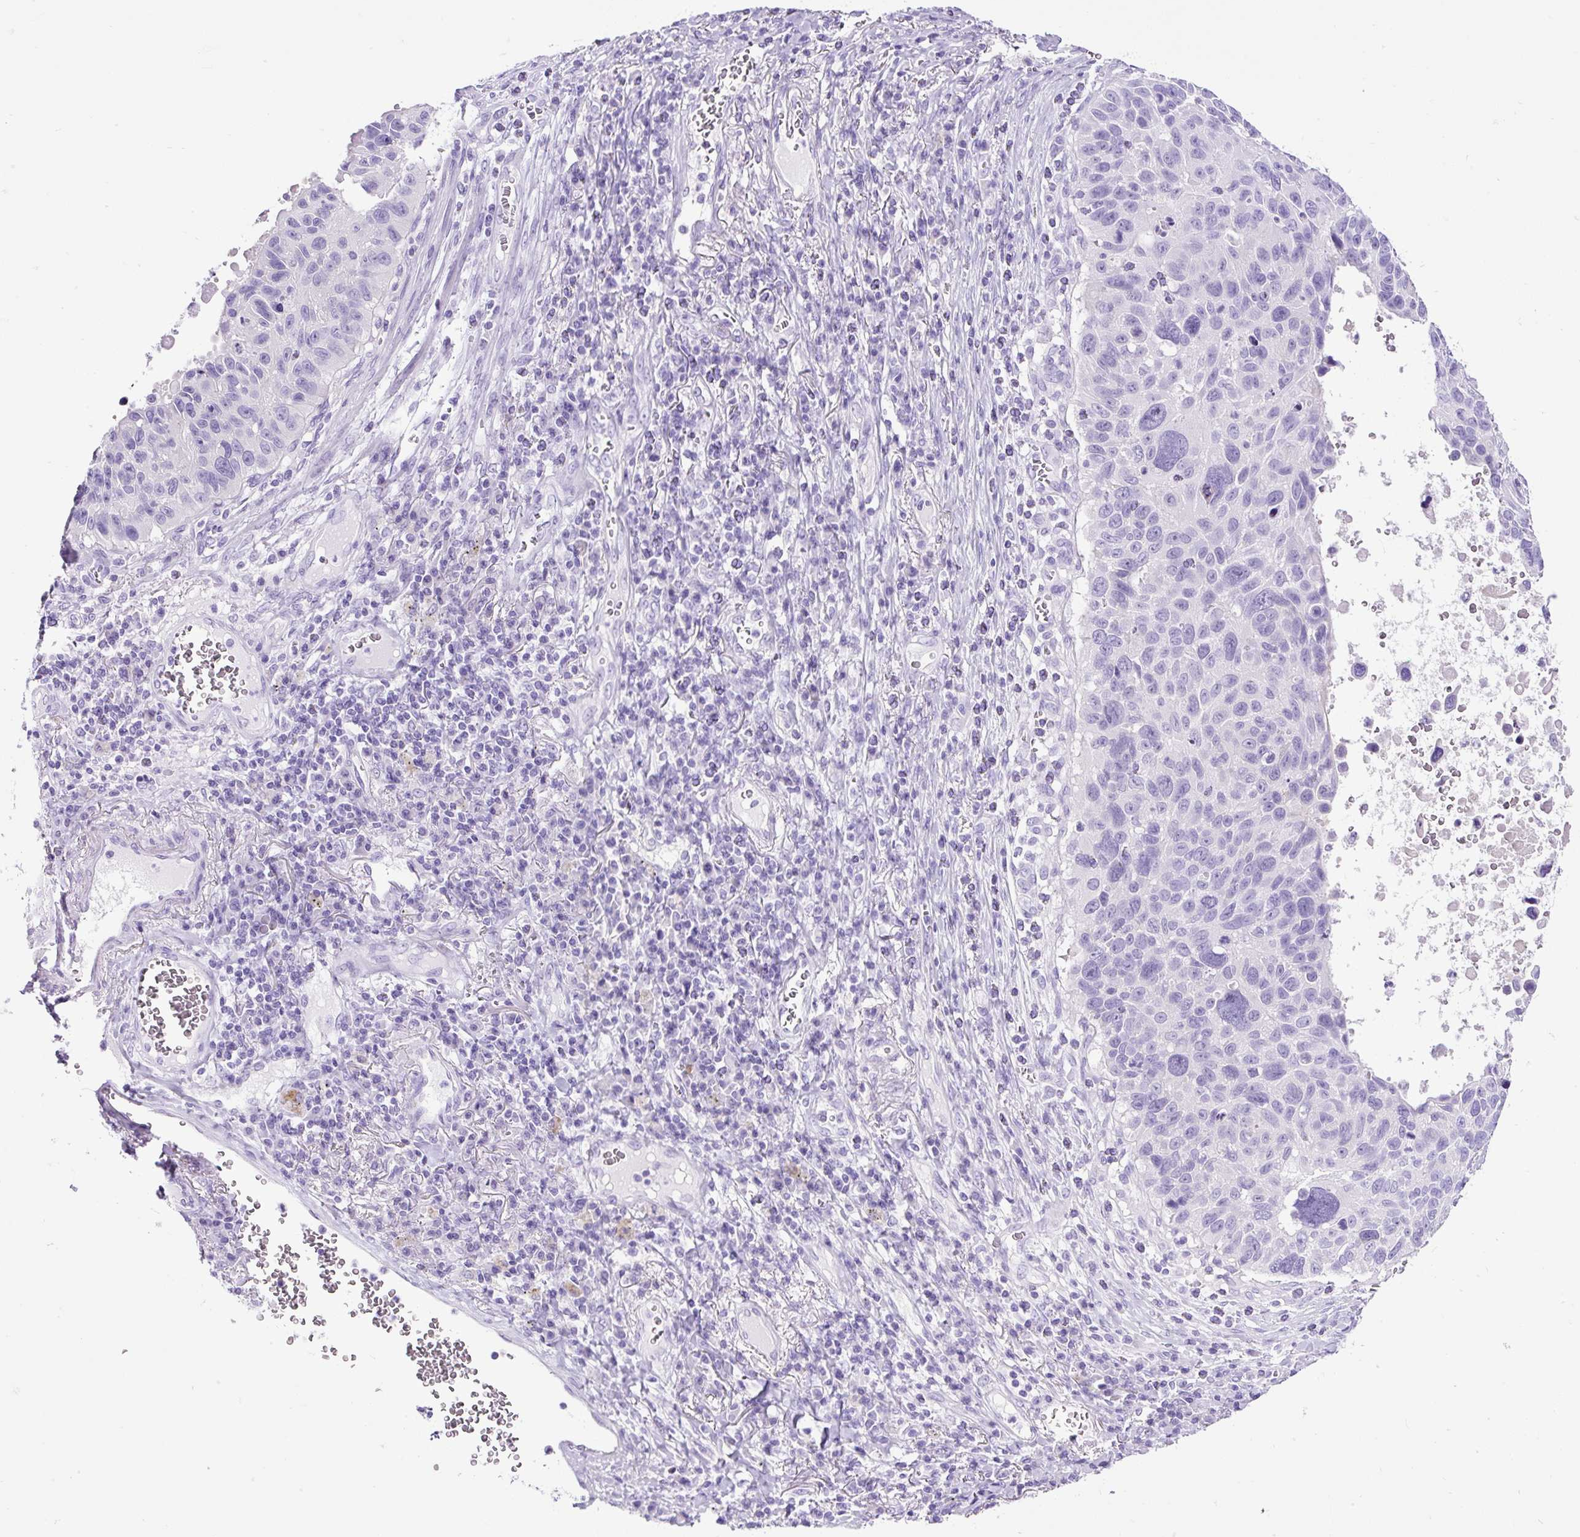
{"staining": {"intensity": "negative", "quantity": "none", "location": "none"}, "tissue": "lung cancer", "cell_type": "Tumor cells", "image_type": "cancer", "snomed": [{"axis": "morphology", "description": "Squamous cell carcinoma, NOS"}, {"axis": "topography", "description": "Lung"}], "caption": "Lung squamous cell carcinoma was stained to show a protein in brown. There is no significant expression in tumor cells. (Immunohistochemistry, brightfield microscopy, high magnification).", "gene": "PDIA2", "patient": {"sex": "male", "age": 66}}